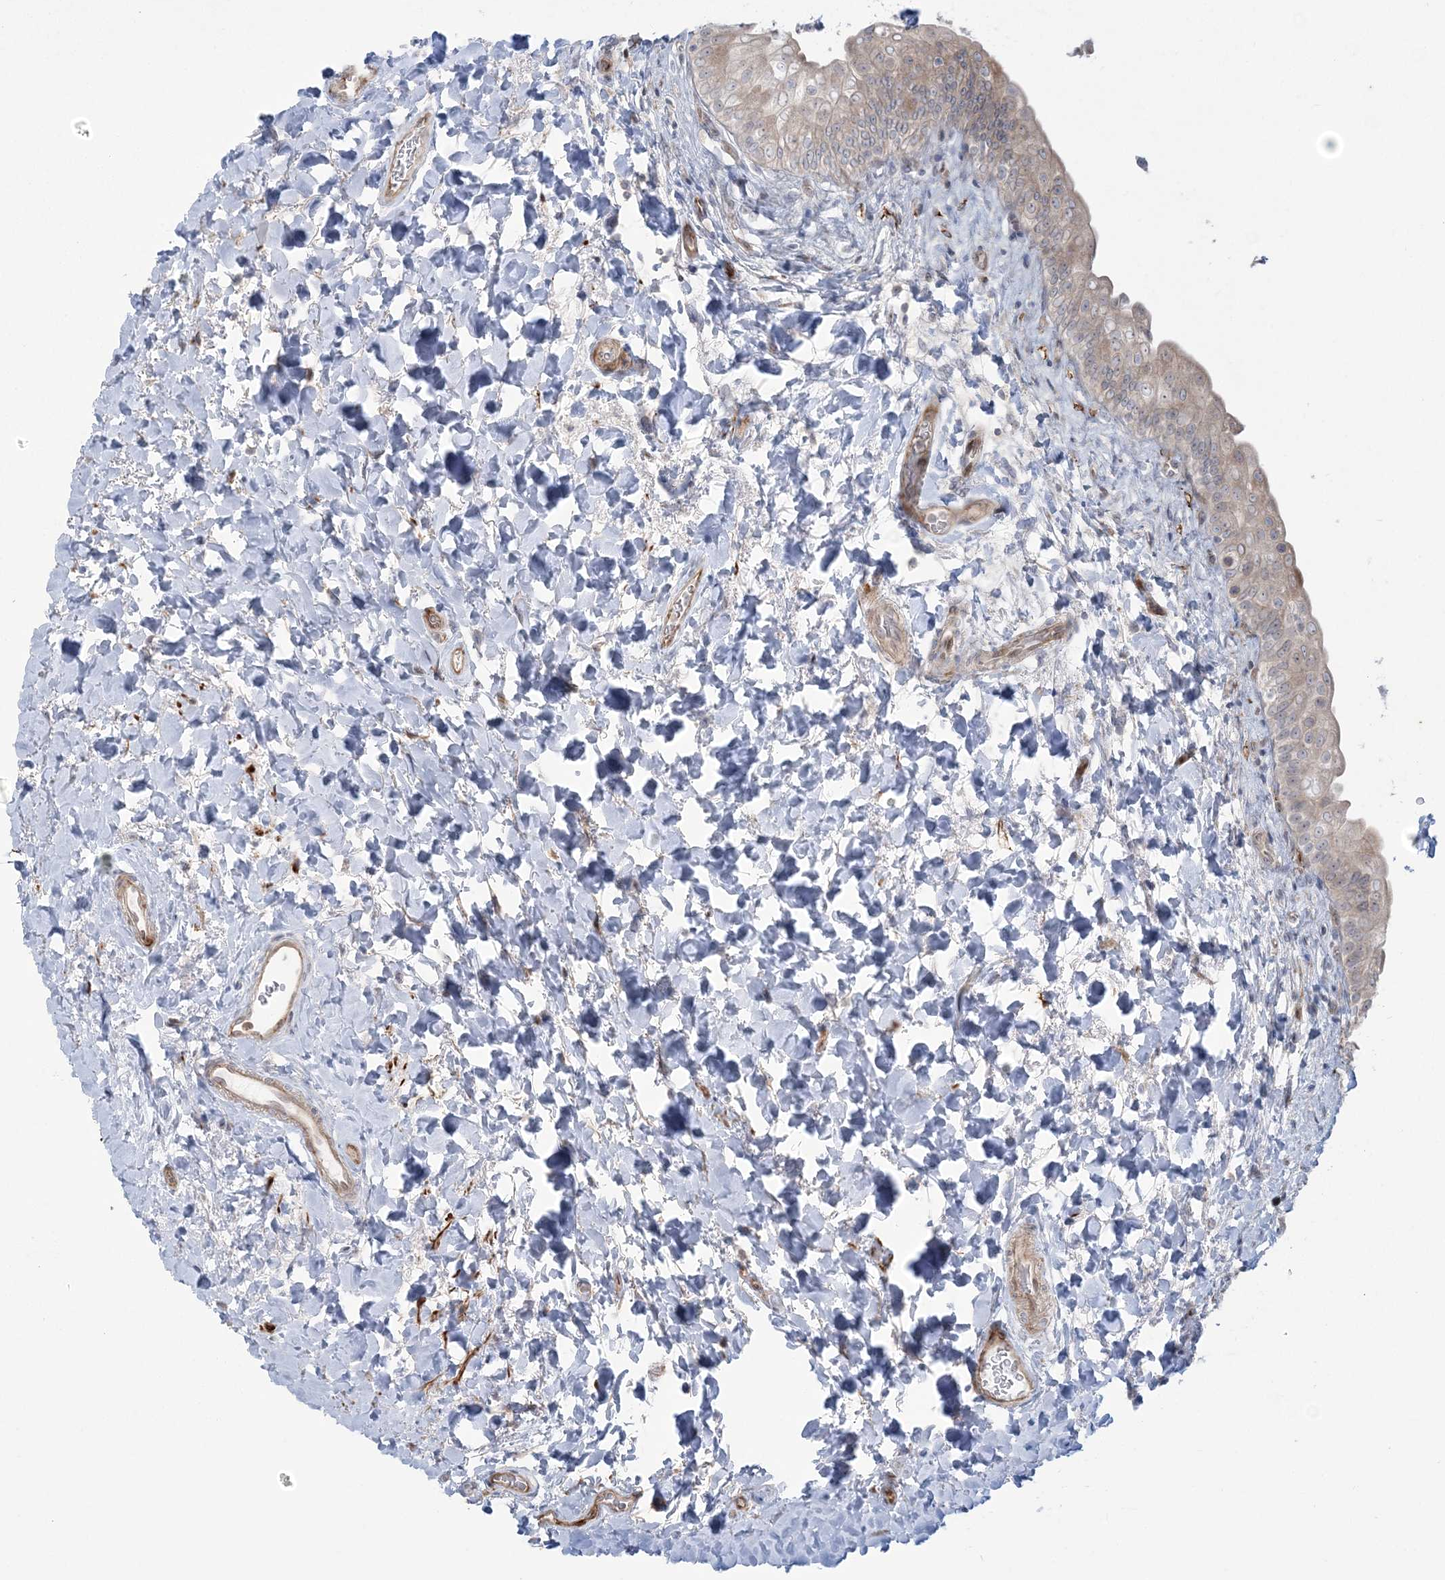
{"staining": {"intensity": "negative", "quantity": "none", "location": "none"}, "tissue": "urinary bladder", "cell_type": "Urothelial cells", "image_type": "normal", "snomed": [{"axis": "morphology", "description": "Normal tissue, NOS"}, {"axis": "topography", "description": "Urinary bladder"}], "caption": "Histopathology image shows no significant protein staining in urothelial cells of benign urinary bladder. Nuclei are stained in blue.", "gene": "NUDT9", "patient": {"sex": "male", "age": 83}}